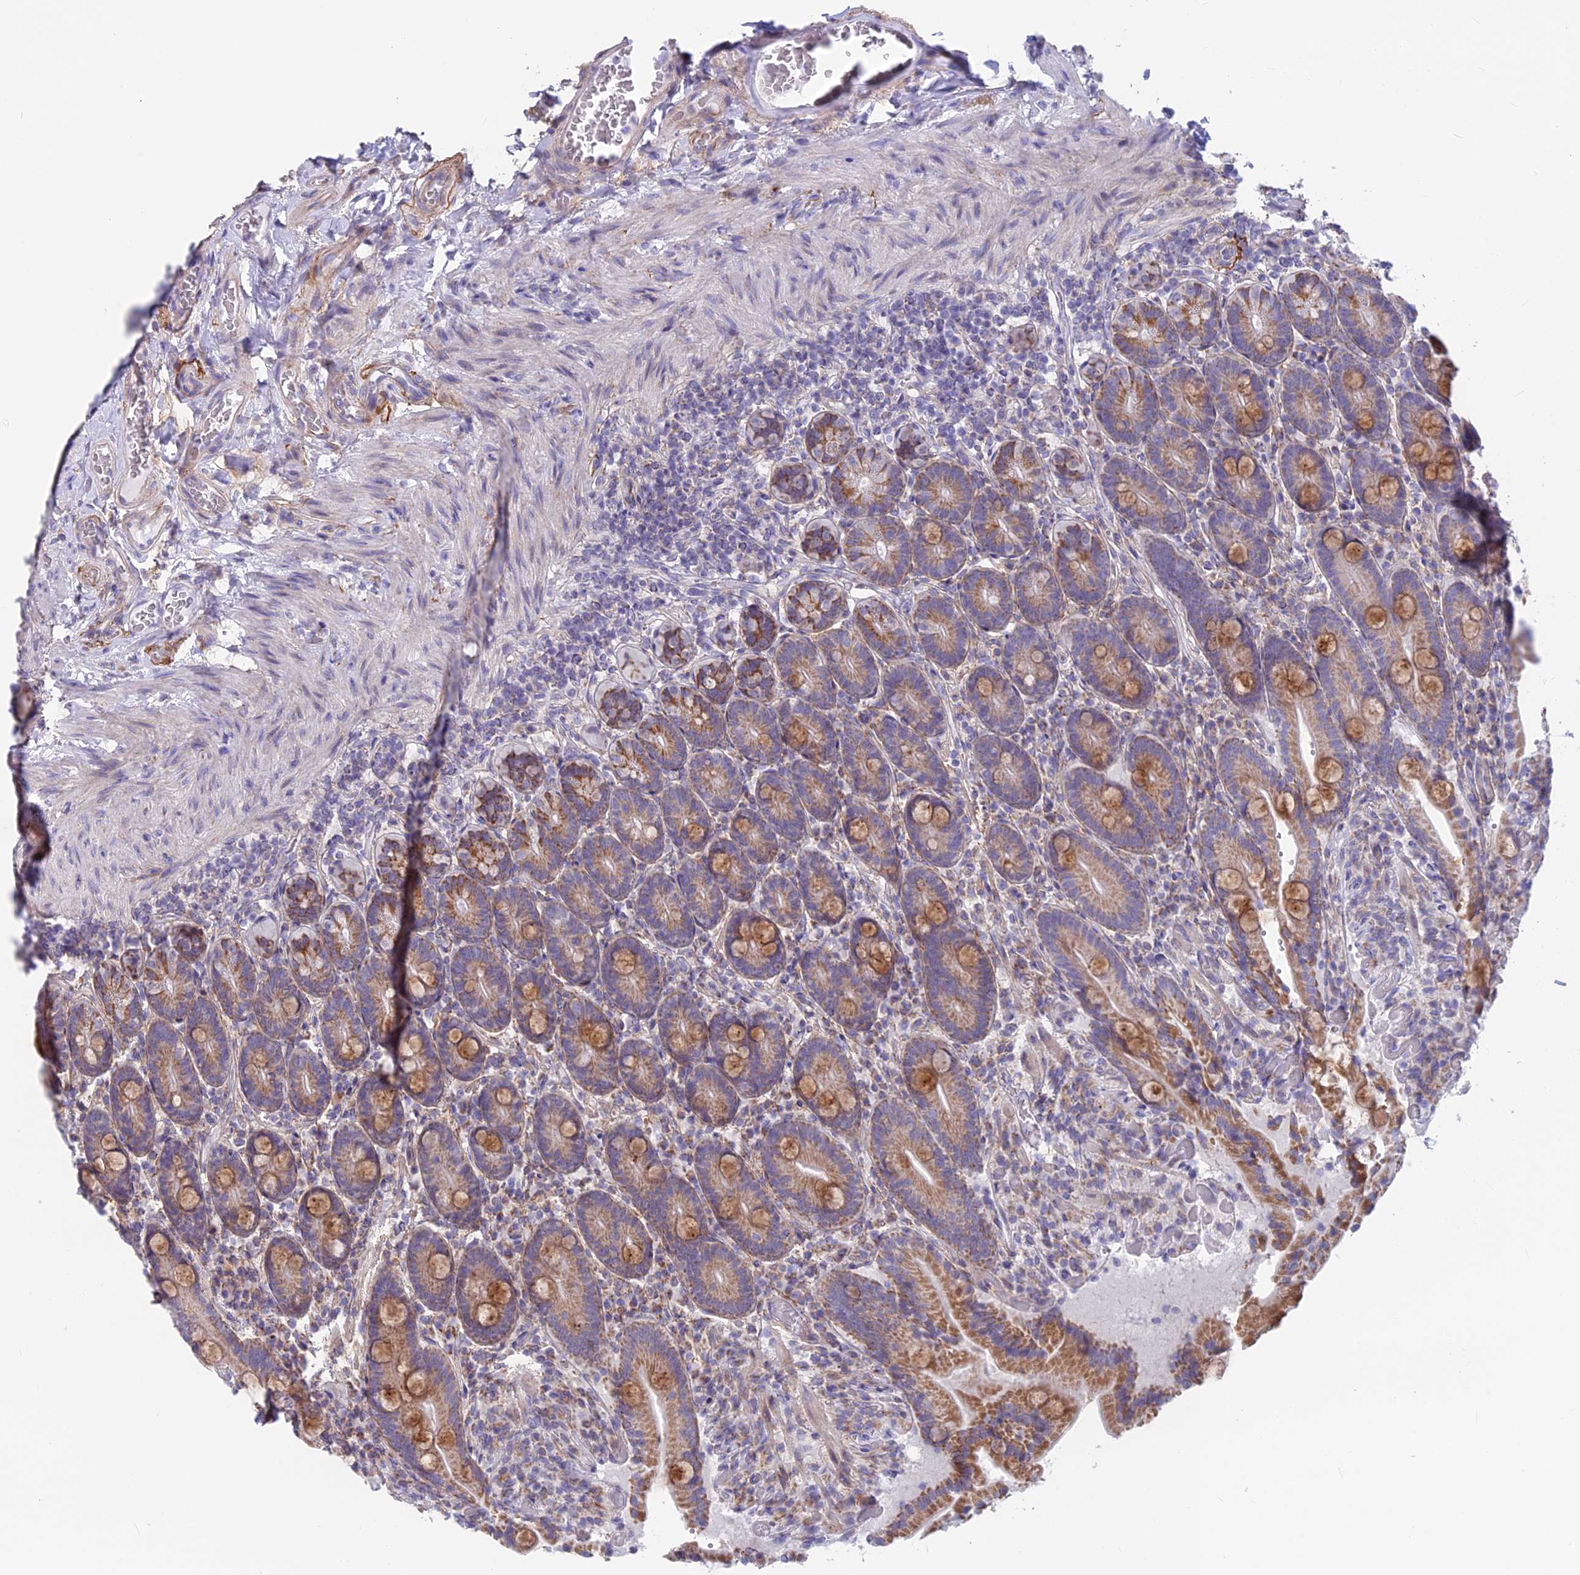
{"staining": {"intensity": "moderate", "quantity": ">75%", "location": "cytoplasmic/membranous"}, "tissue": "duodenum", "cell_type": "Glandular cells", "image_type": "normal", "snomed": [{"axis": "morphology", "description": "Normal tissue, NOS"}, {"axis": "topography", "description": "Duodenum"}], "caption": "Moderate cytoplasmic/membranous protein staining is seen in approximately >75% of glandular cells in duodenum. (brown staining indicates protein expression, while blue staining denotes nuclei).", "gene": "PLAC9", "patient": {"sex": "female", "age": 62}}